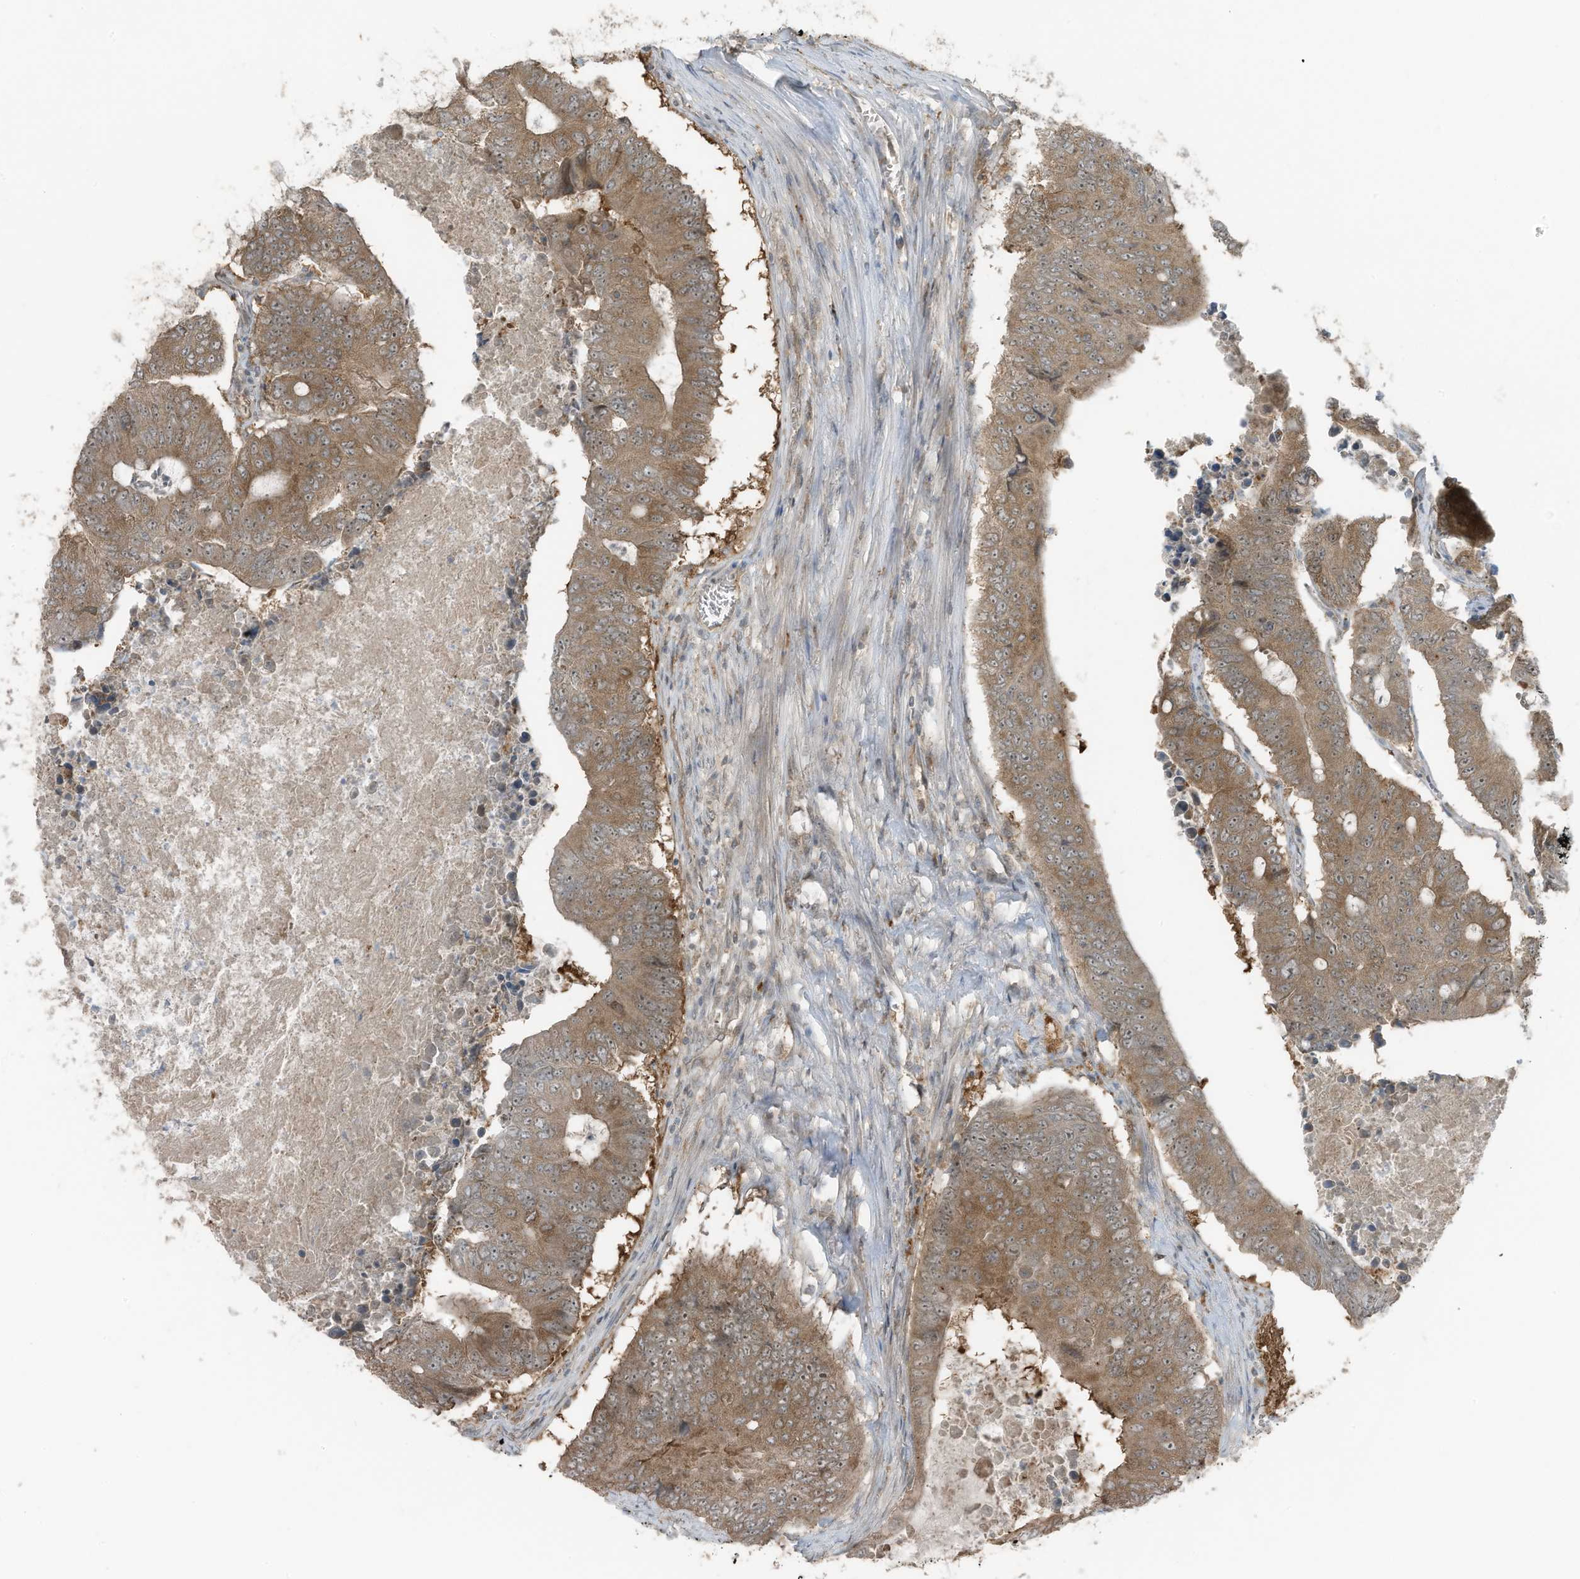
{"staining": {"intensity": "moderate", "quantity": ">75%", "location": "cytoplasmic/membranous,nuclear"}, "tissue": "colorectal cancer", "cell_type": "Tumor cells", "image_type": "cancer", "snomed": [{"axis": "morphology", "description": "Adenocarcinoma, NOS"}, {"axis": "topography", "description": "Colon"}], "caption": "Approximately >75% of tumor cells in colorectal cancer display moderate cytoplasmic/membranous and nuclear protein expression as visualized by brown immunohistochemical staining.", "gene": "TXNDC9", "patient": {"sex": "male", "age": 87}}